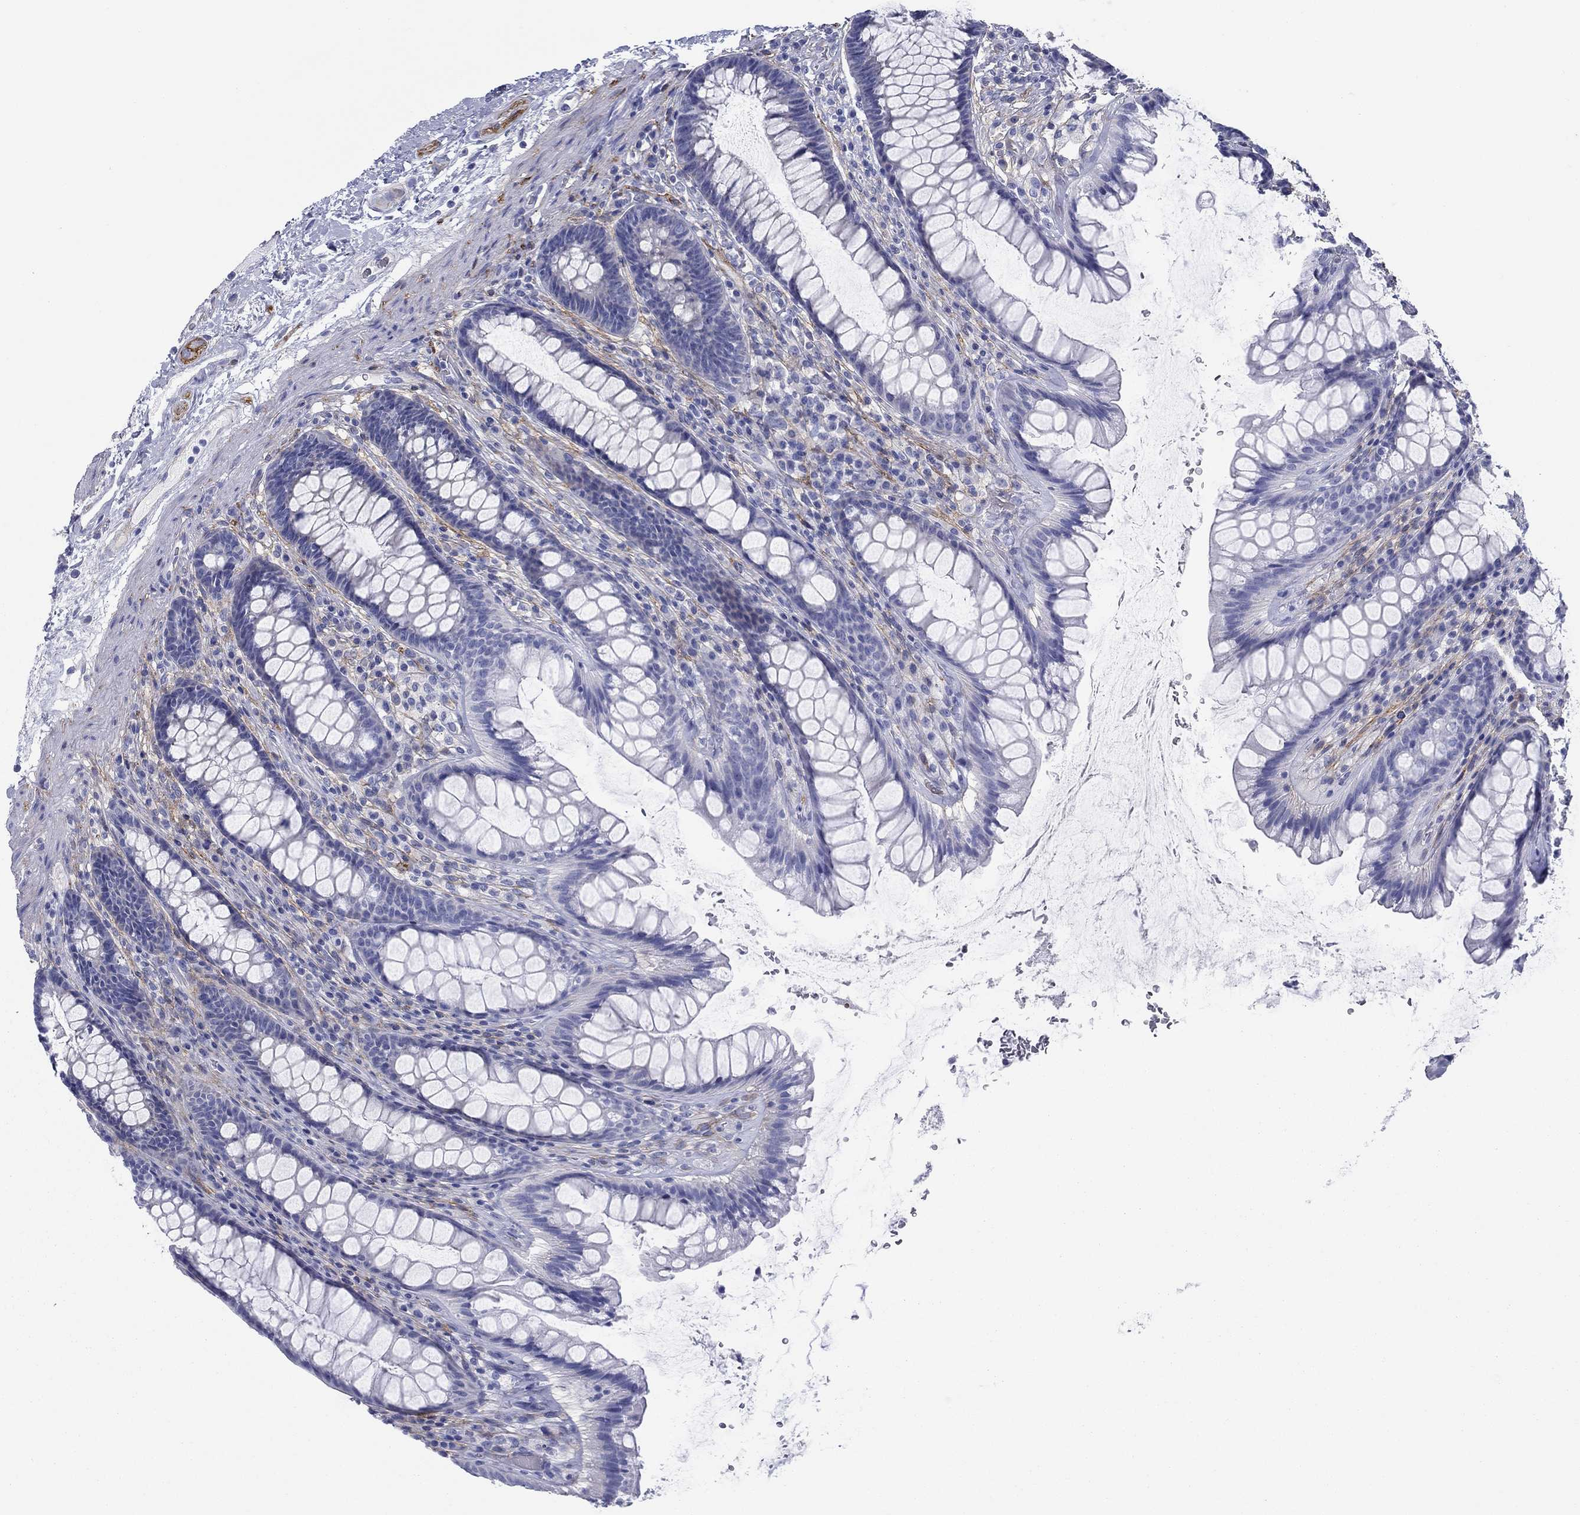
{"staining": {"intensity": "negative", "quantity": "none", "location": "none"}, "tissue": "rectum", "cell_type": "Glandular cells", "image_type": "normal", "snomed": [{"axis": "morphology", "description": "Normal tissue, NOS"}, {"axis": "topography", "description": "Rectum"}], "caption": "There is no significant positivity in glandular cells of rectum. (Stains: DAB IHC with hematoxylin counter stain, Microscopy: brightfield microscopy at high magnification).", "gene": "GPC1", "patient": {"sex": "male", "age": 72}}